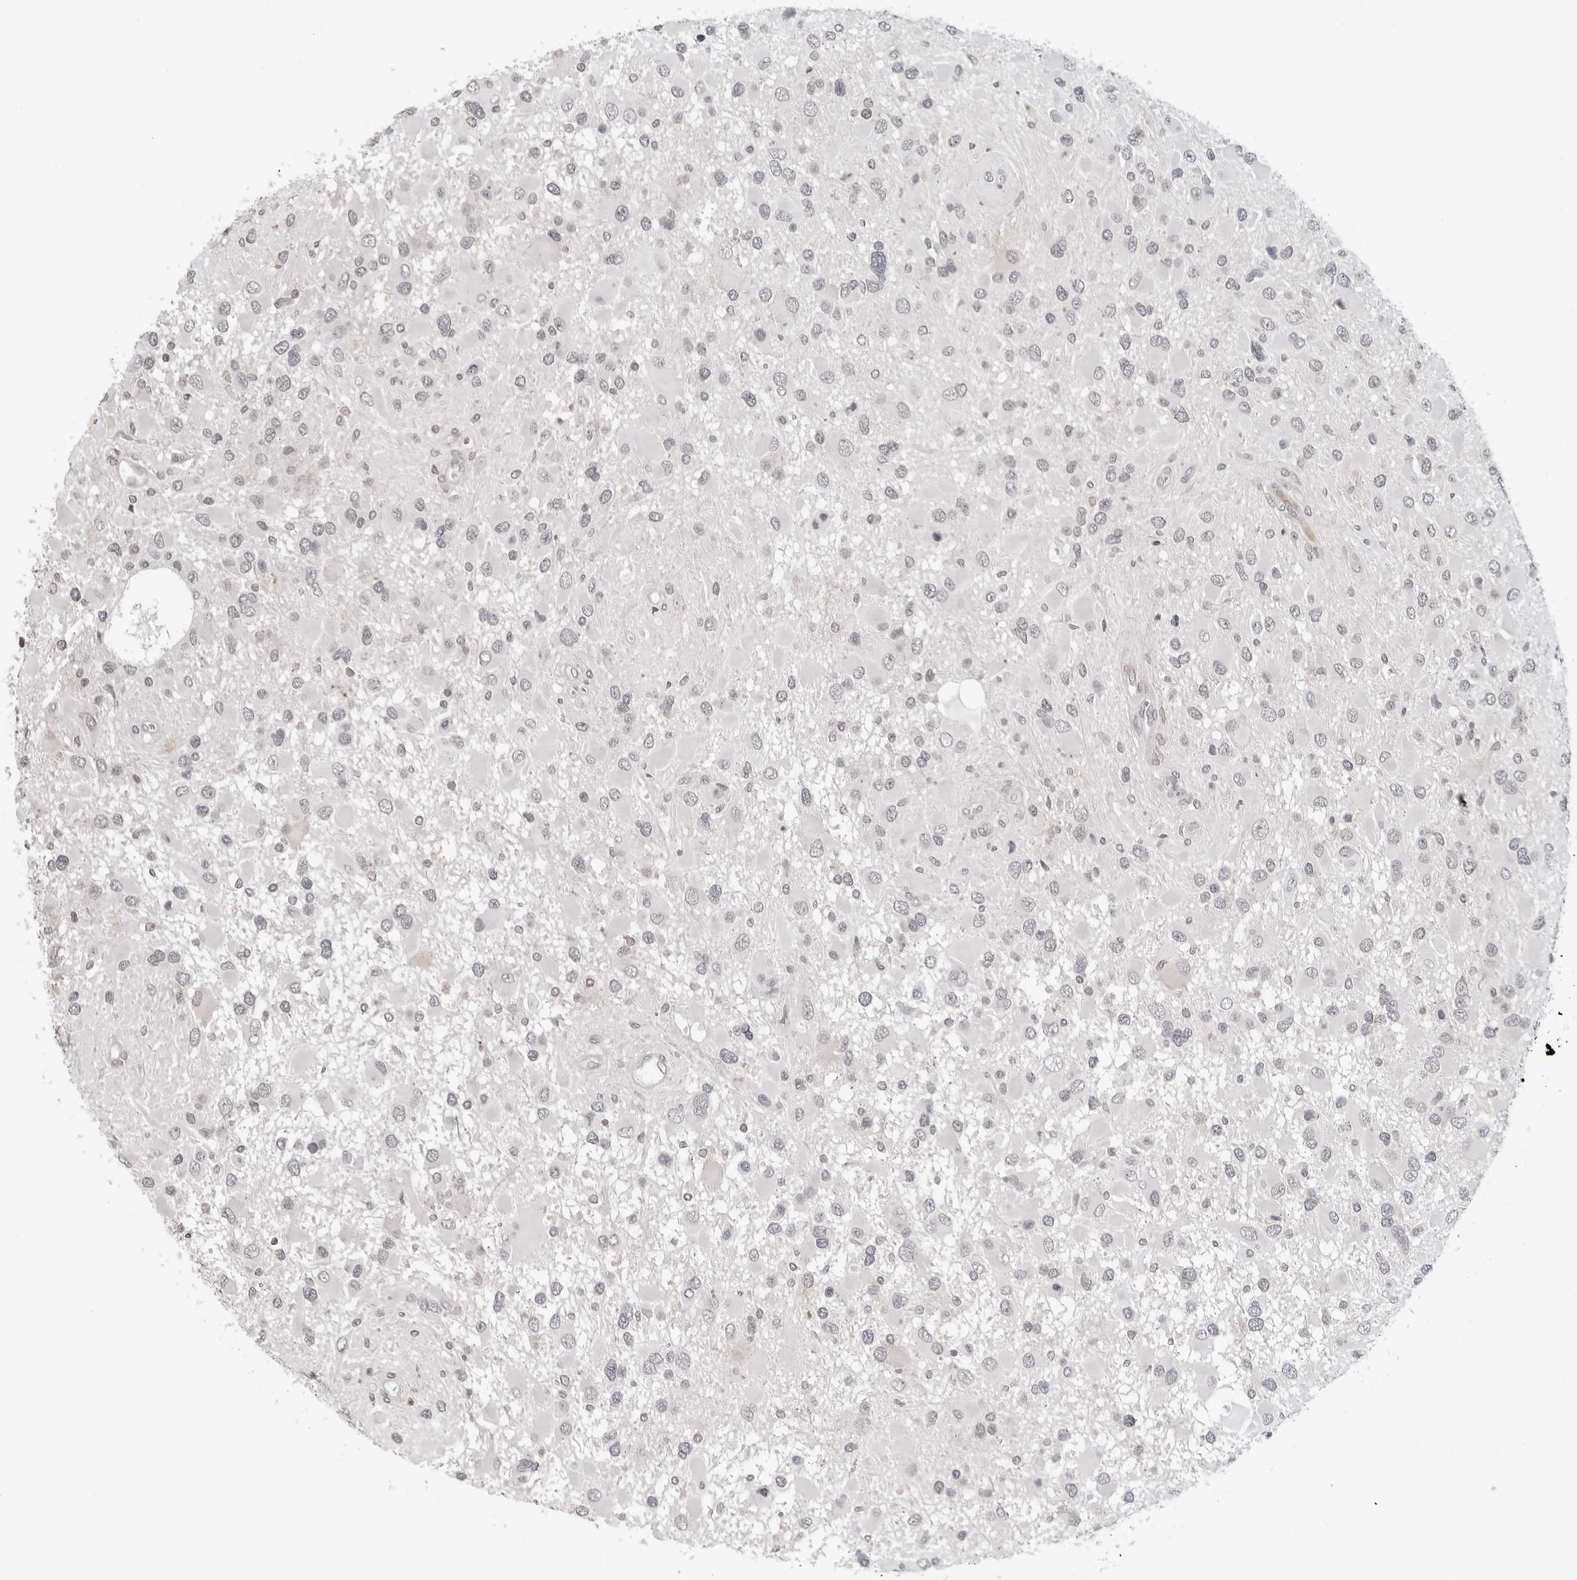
{"staining": {"intensity": "negative", "quantity": "none", "location": "none"}, "tissue": "glioma", "cell_type": "Tumor cells", "image_type": "cancer", "snomed": [{"axis": "morphology", "description": "Glioma, malignant, High grade"}, {"axis": "topography", "description": "Brain"}], "caption": "Immunohistochemical staining of glioma demonstrates no significant positivity in tumor cells.", "gene": "ADAMTS5", "patient": {"sex": "male", "age": 53}}